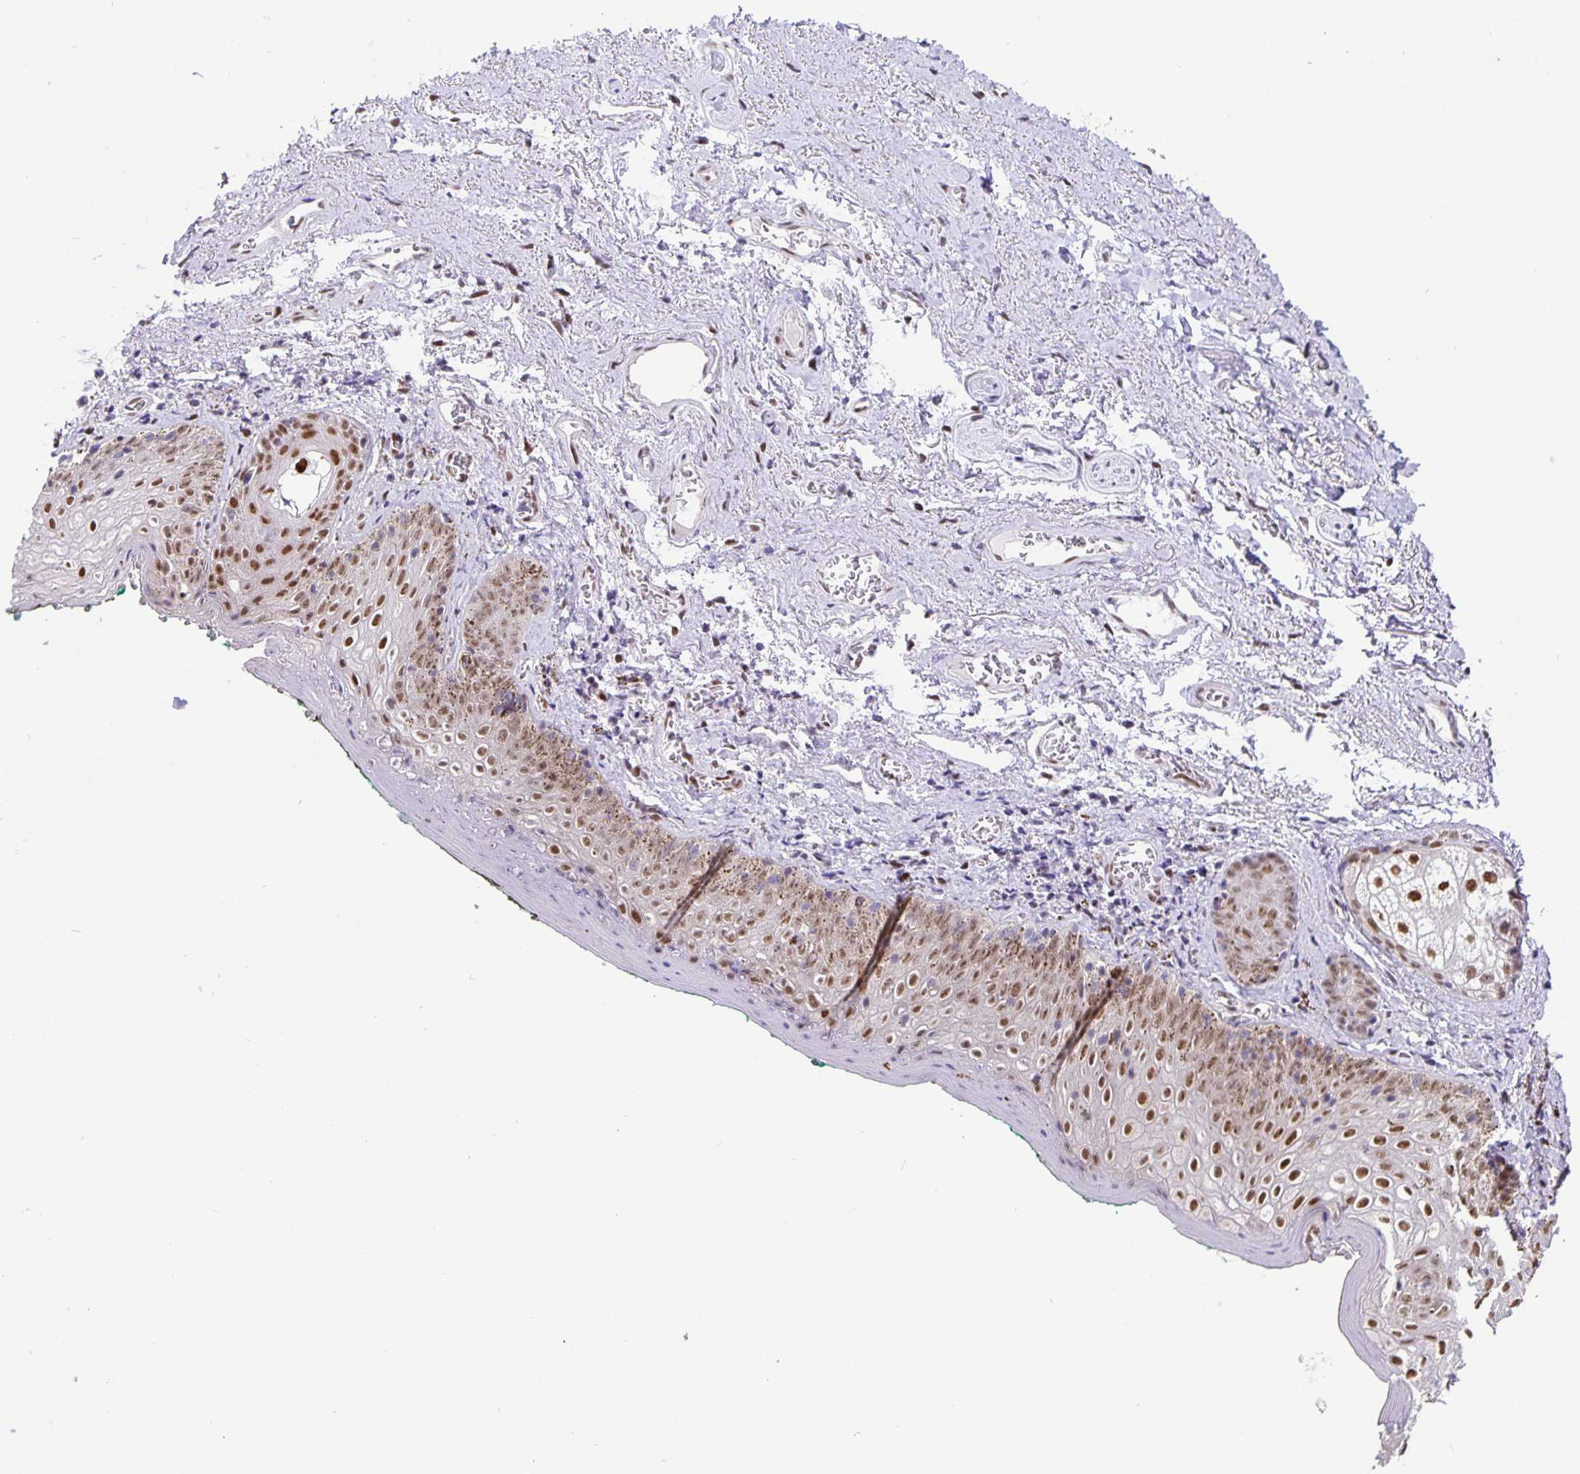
{"staining": {"intensity": "moderate", "quantity": ">75%", "location": "nuclear"}, "tissue": "vagina", "cell_type": "Squamous epithelial cells", "image_type": "normal", "snomed": [{"axis": "morphology", "description": "Normal tissue, NOS"}, {"axis": "topography", "description": "Vulva"}, {"axis": "topography", "description": "Vagina"}, {"axis": "topography", "description": "Peripheral nerve tissue"}], "caption": "Immunohistochemistry histopathology image of normal vagina: human vagina stained using IHC demonstrates medium levels of moderate protein expression localized specifically in the nuclear of squamous epithelial cells, appearing as a nuclear brown color.", "gene": "FOSL2", "patient": {"sex": "female", "age": 66}}